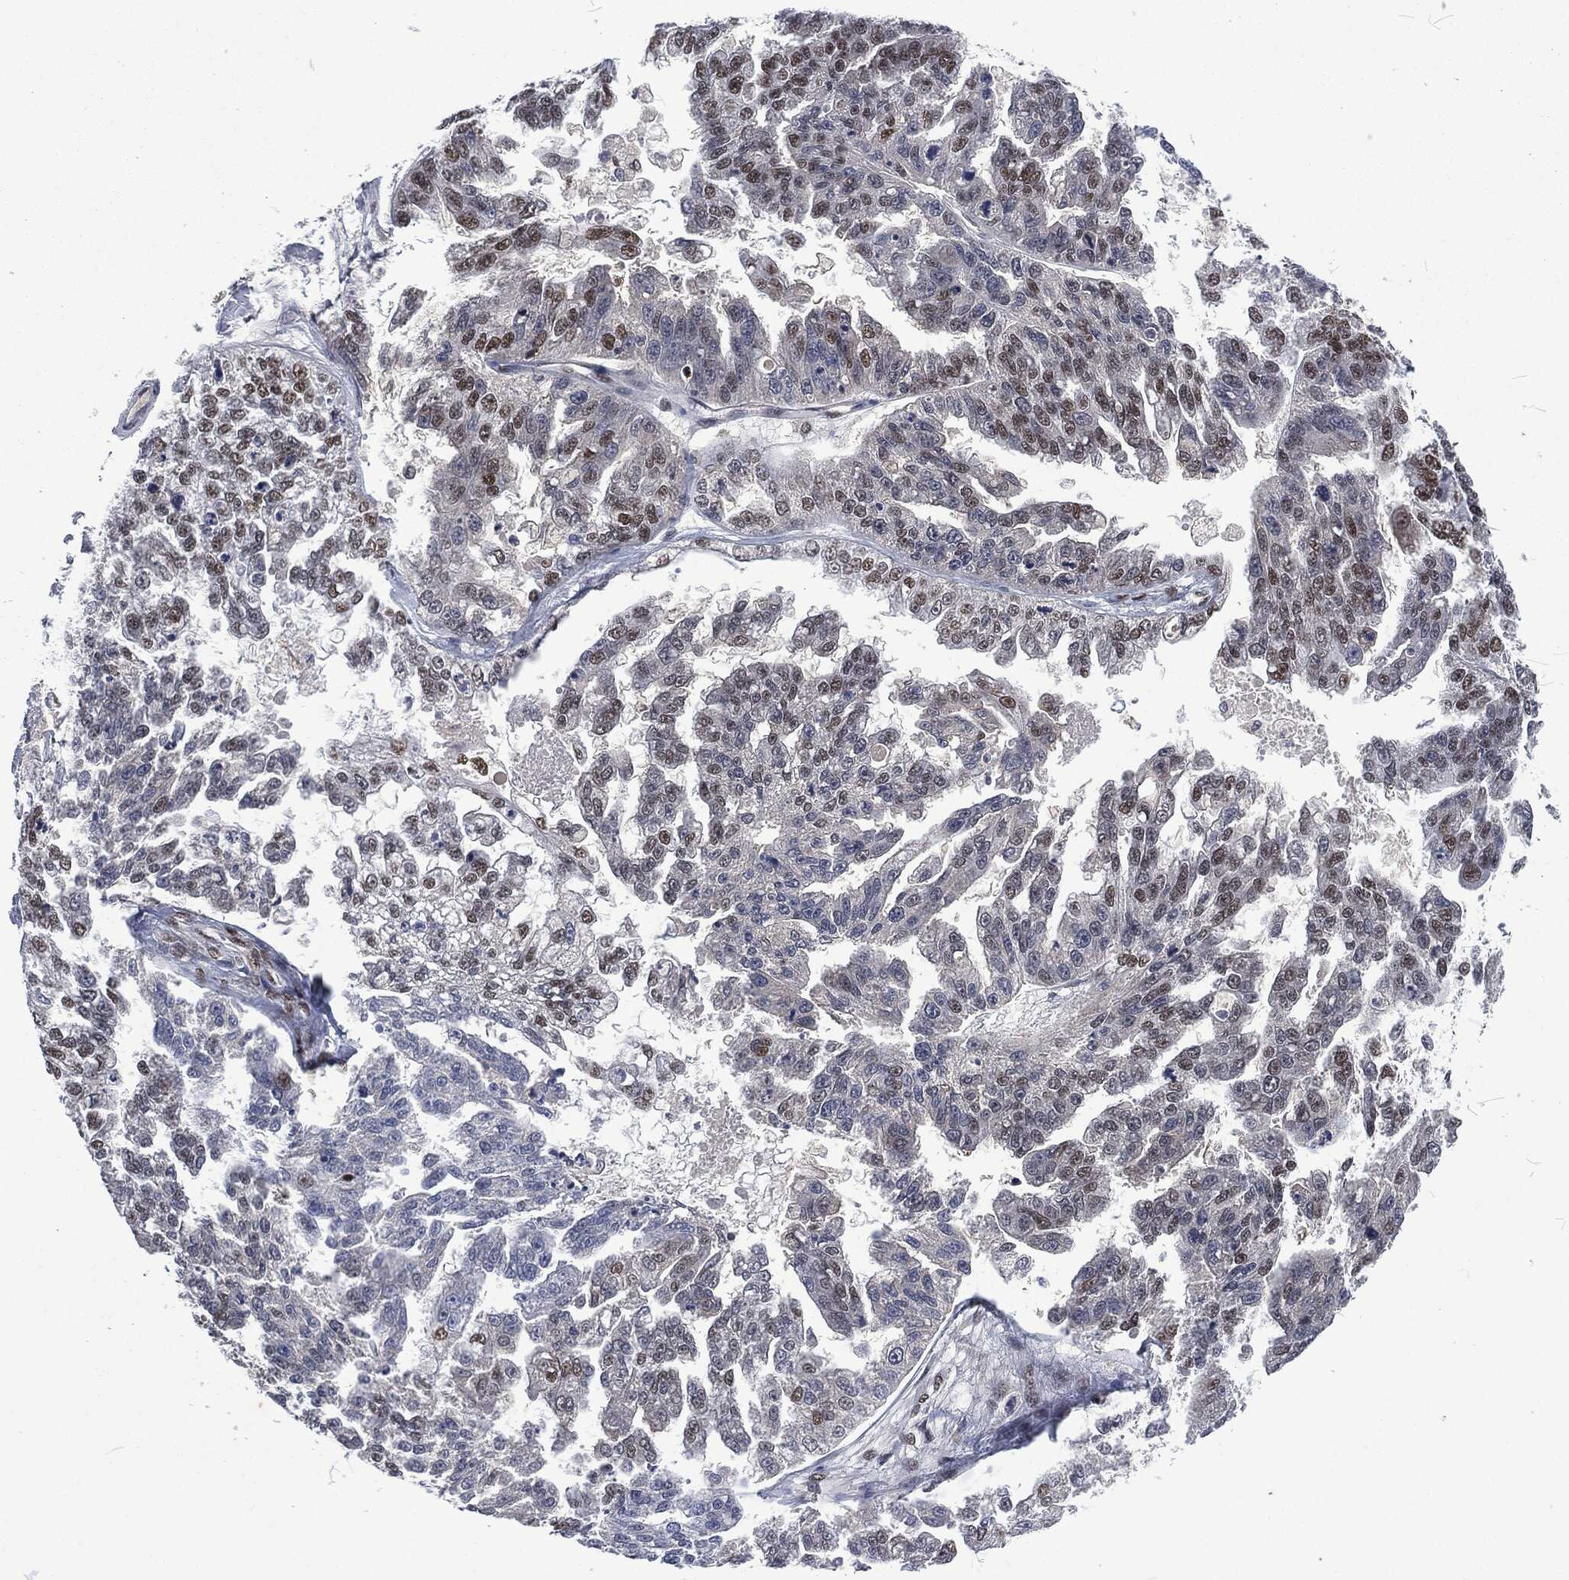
{"staining": {"intensity": "strong", "quantity": "<25%", "location": "nuclear"}, "tissue": "ovarian cancer", "cell_type": "Tumor cells", "image_type": "cancer", "snomed": [{"axis": "morphology", "description": "Cystadenocarcinoma, serous, NOS"}, {"axis": "topography", "description": "Ovary"}], "caption": "Tumor cells demonstrate medium levels of strong nuclear staining in about <25% of cells in human ovarian cancer (serous cystadenocarcinoma).", "gene": "DCPS", "patient": {"sex": "female", "age": 58}}